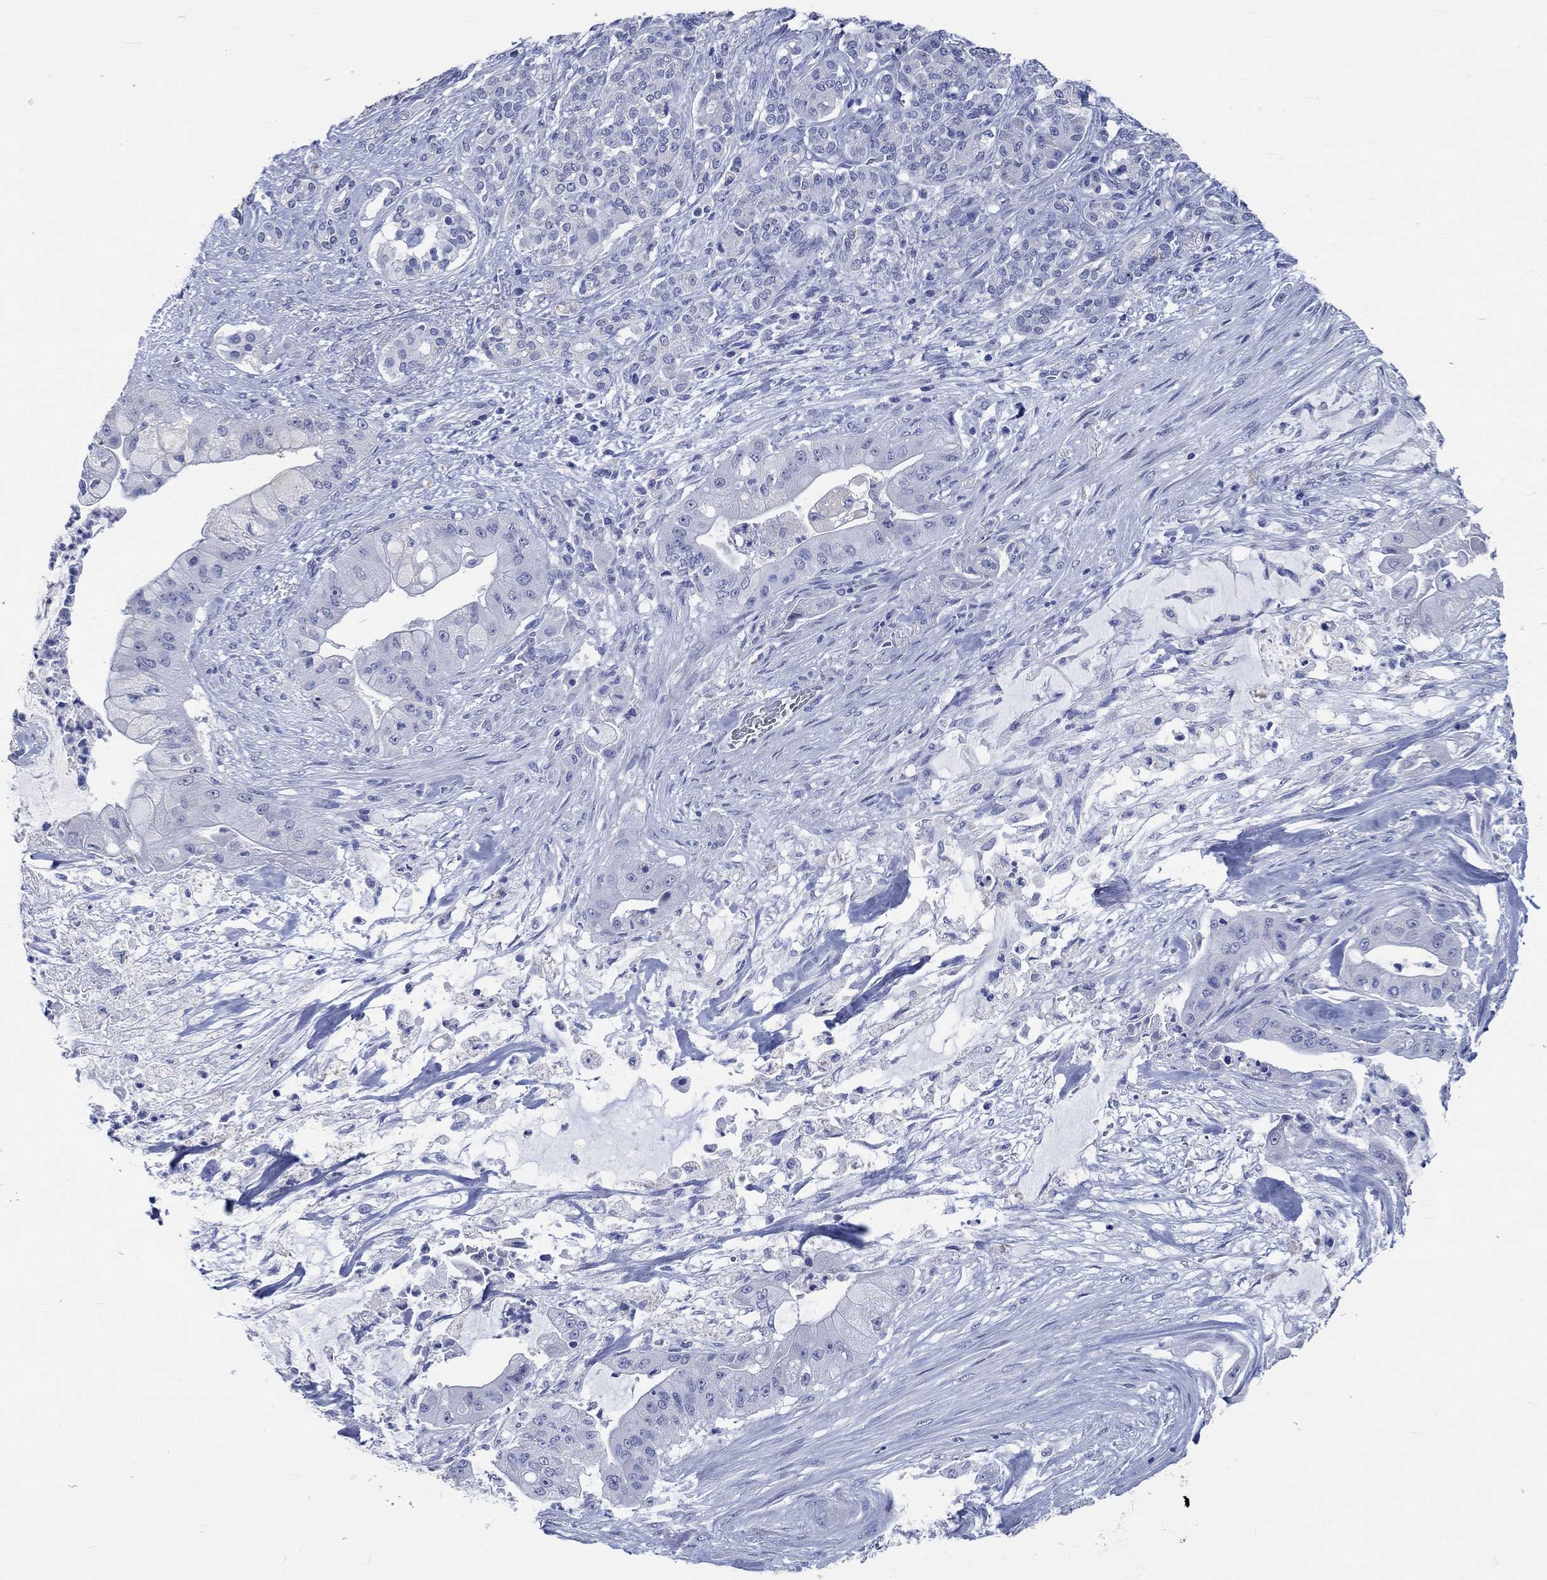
{"staining": {"intensity": "negative", "quantity": "none", "location": "none"}, "tissue": "pancreatic cancer", "cell_type": "Tumor cells", "image_type": "cancer", "snomed": [{"axis": "morphology", "description": "Normal tissue, NOS"}, {"axis": "morphology", "description": "Inflammation, NOS"}, {"axis": "morphology", "description": "Adenocarcinoma, NOS"}, {"axis": "topography", "description": "Pancreas"}], "caption": "Pancreatic cancer (adenocarcinoma) was stained to show a protein in brown. There is no significant positivity in tumor cells.", "gene": "C4orf47", "patient": {"sex": "male", "age": 57}}